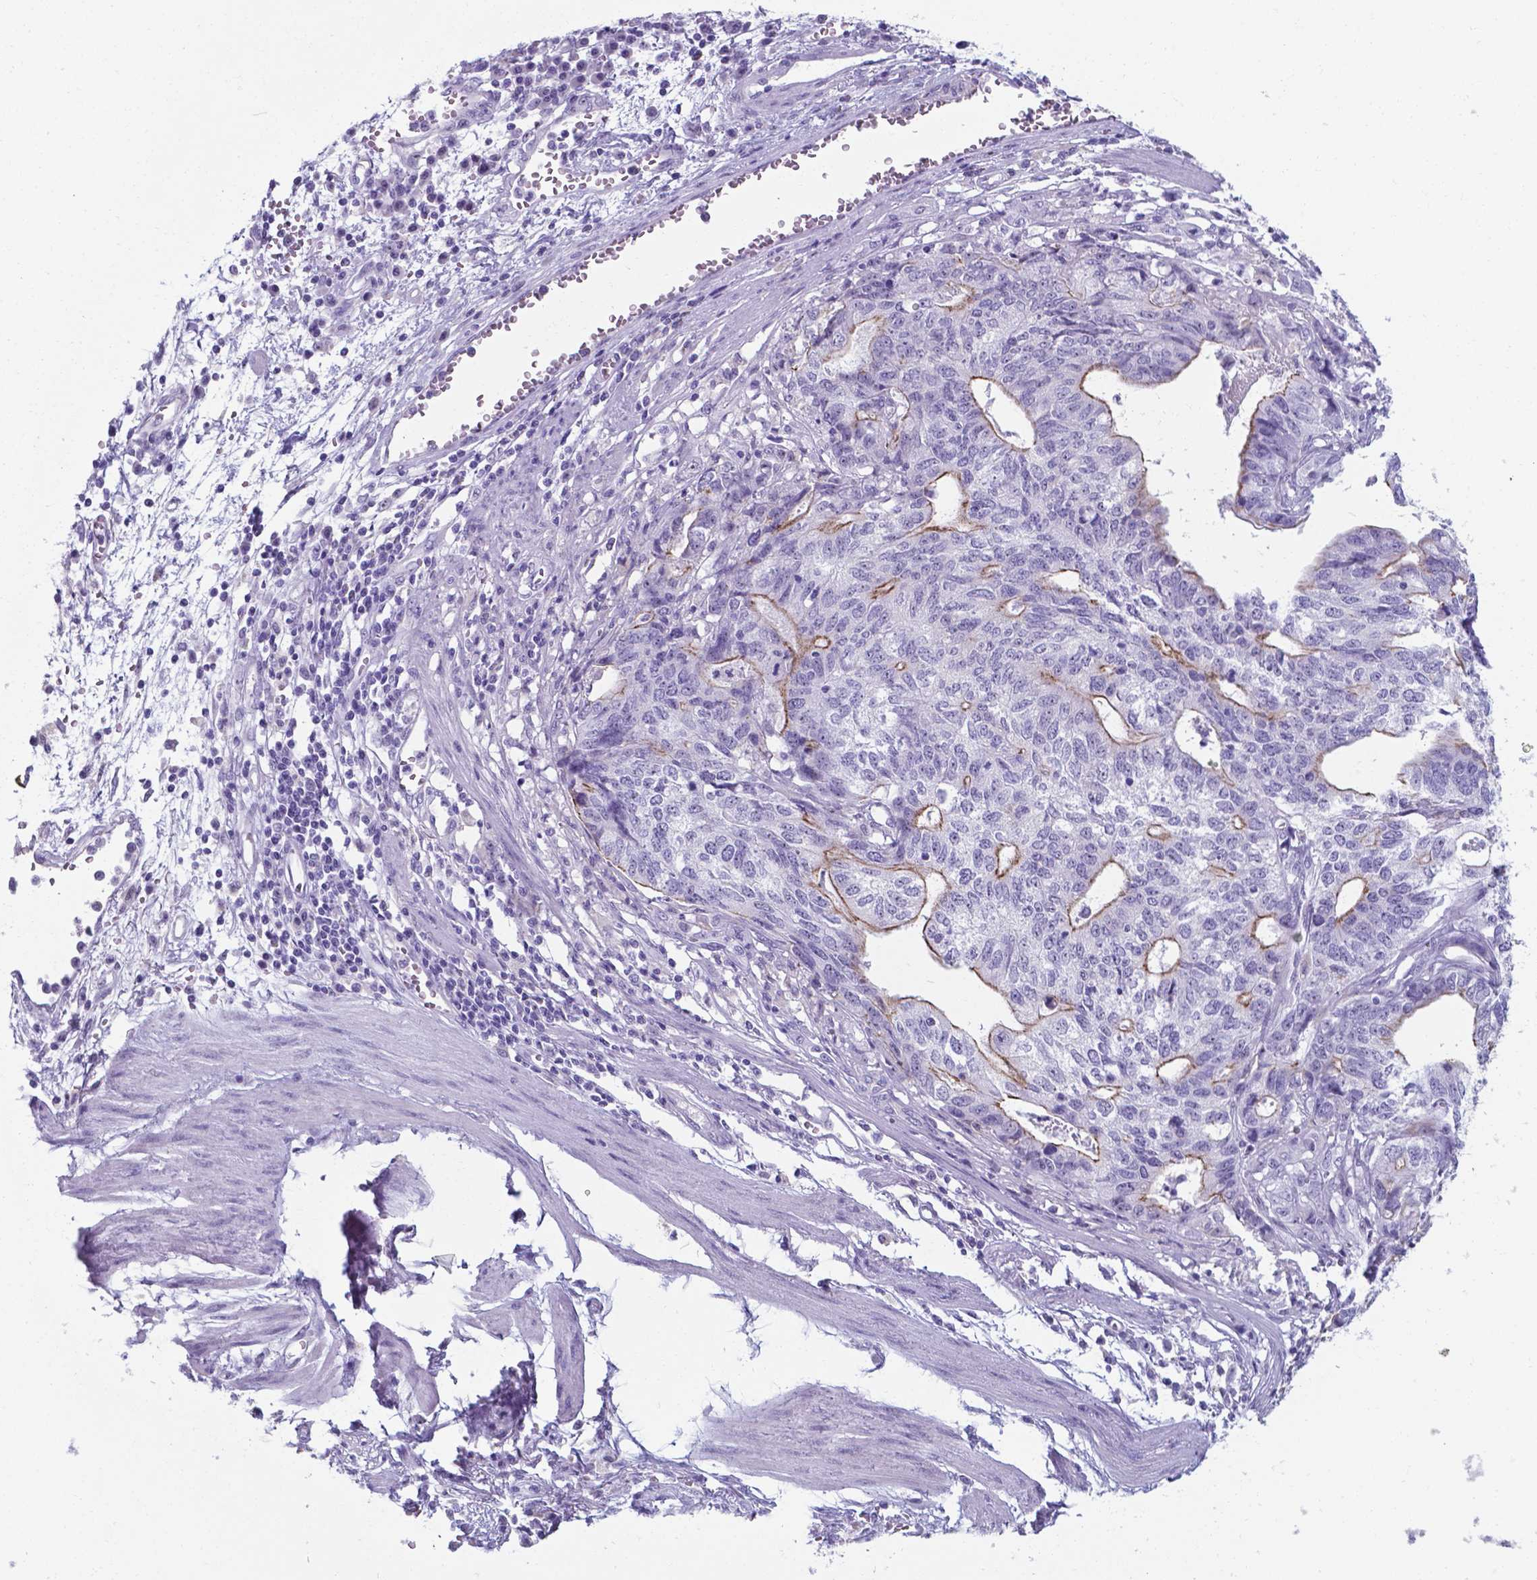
{"staining": {"intensity": "strong", "quantity": "25%-75%", "location": "cytoplasmic/membranous"}, "tissue": "stomach cancer", "cell_type": "Tumor cells", "image_type": "cancer", "snomed": [{"axis": "morphology", "description": "Adenocarcinoma, NOS"}, {"axis": "topography", "description": "Stomach, upper"}], "caption": "Tumor cells demonstrate high levels of strong cytoplasmic/membranous staining in approximately 25%-75% of cells in human stomach cancer (adenocarcinoma).", "gene": "AP5B1", "patient": {"sex": "female", "age": 67}}